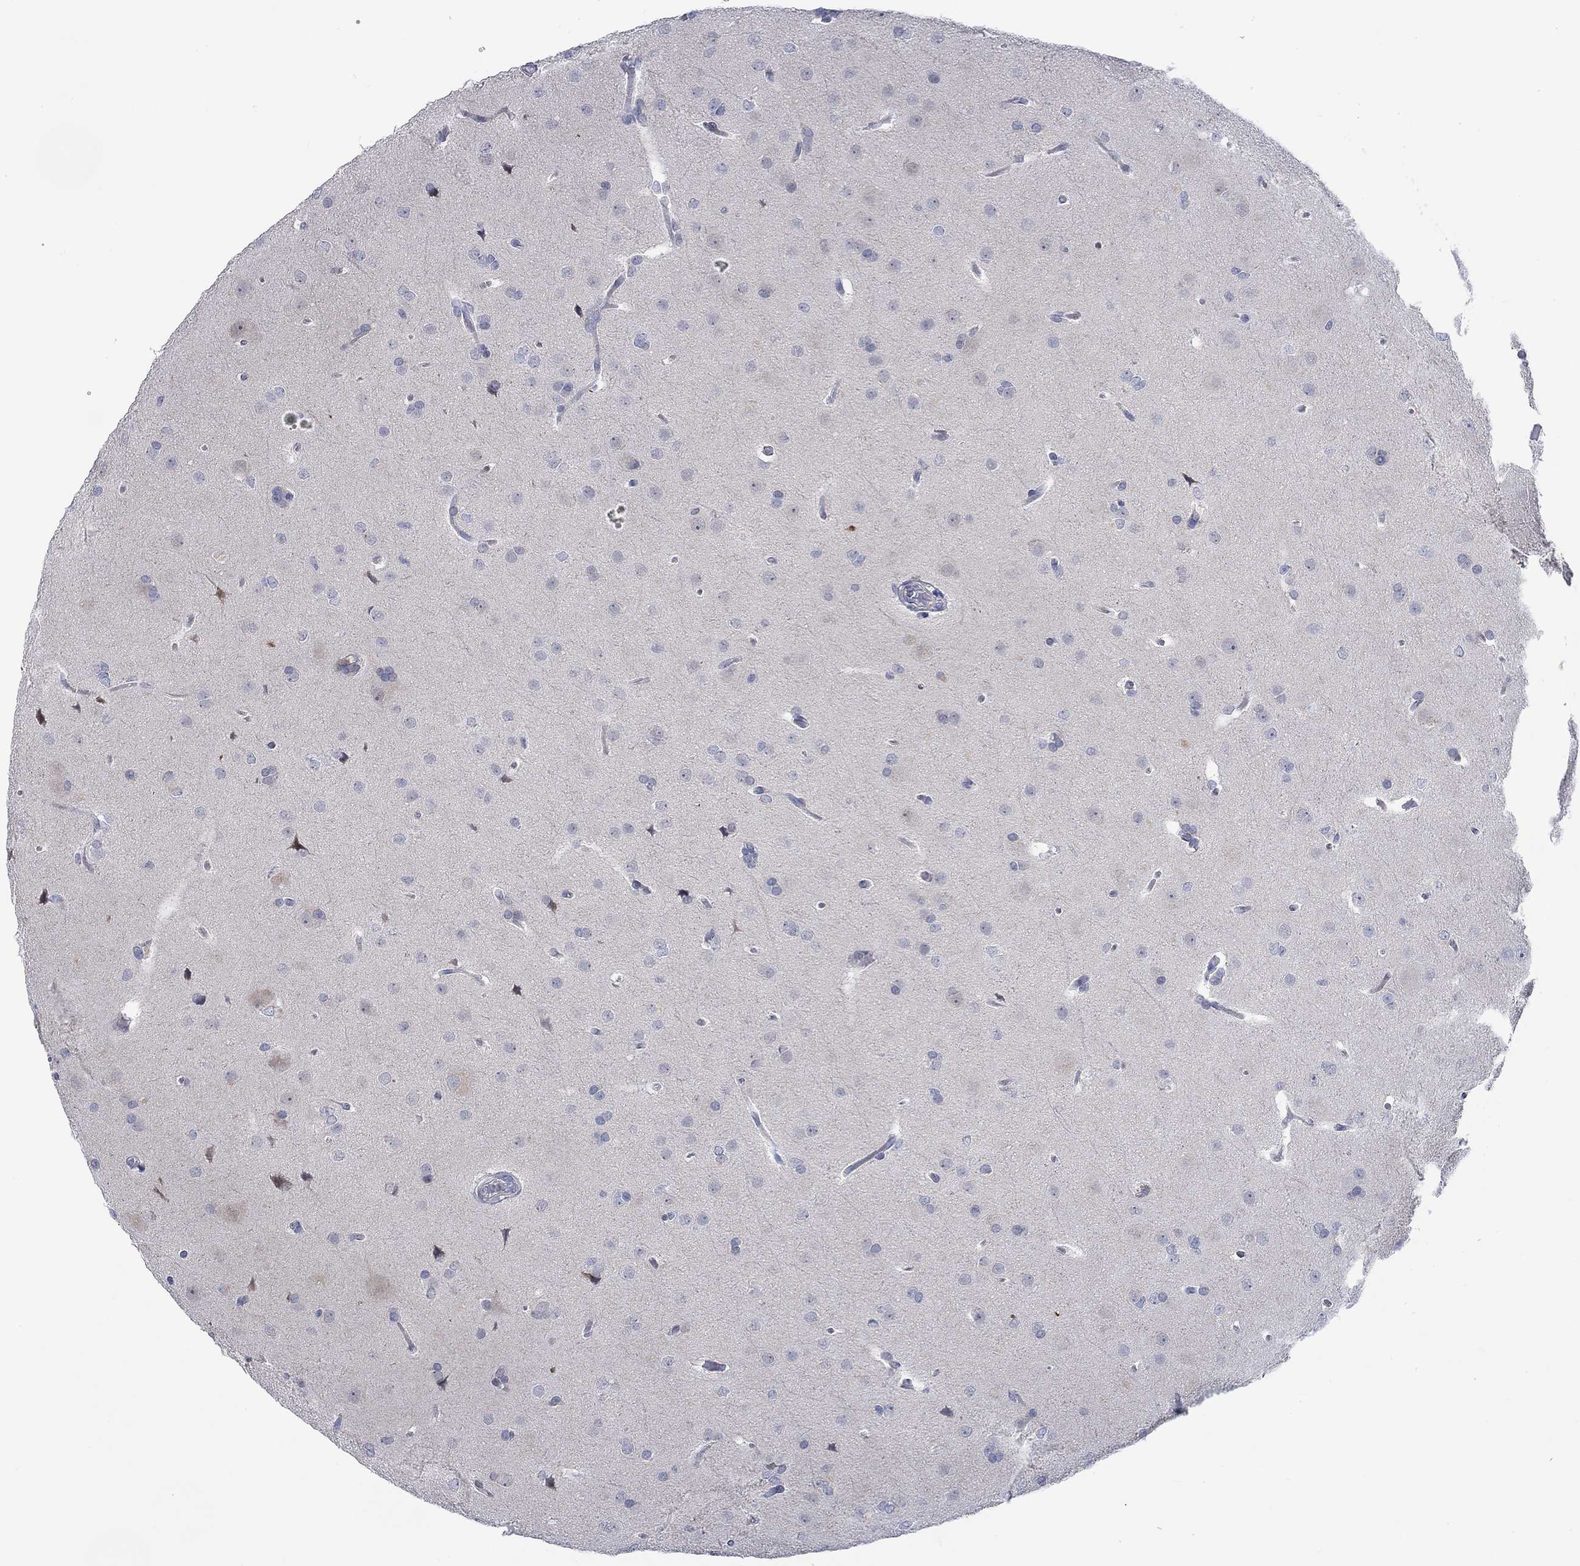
{"staining": {"intensity": "negative", "quantity": "none", "location": "none"}, "tissue": "glioma", "cell_type": "Tumor cells", "image_type": "cancer", "snomed": [{"axis": "morphology", "description": "Glioma, malignant, Low grade"}, {"axis": "topography", "description": "Brain"}], "caption": "The immunohistochemistry (IHC) histopathology image has no significant positivity in tumor cells of glioma tissue.", "gene": "DLK1", "patient": {"sex": "female", "age": 32}}